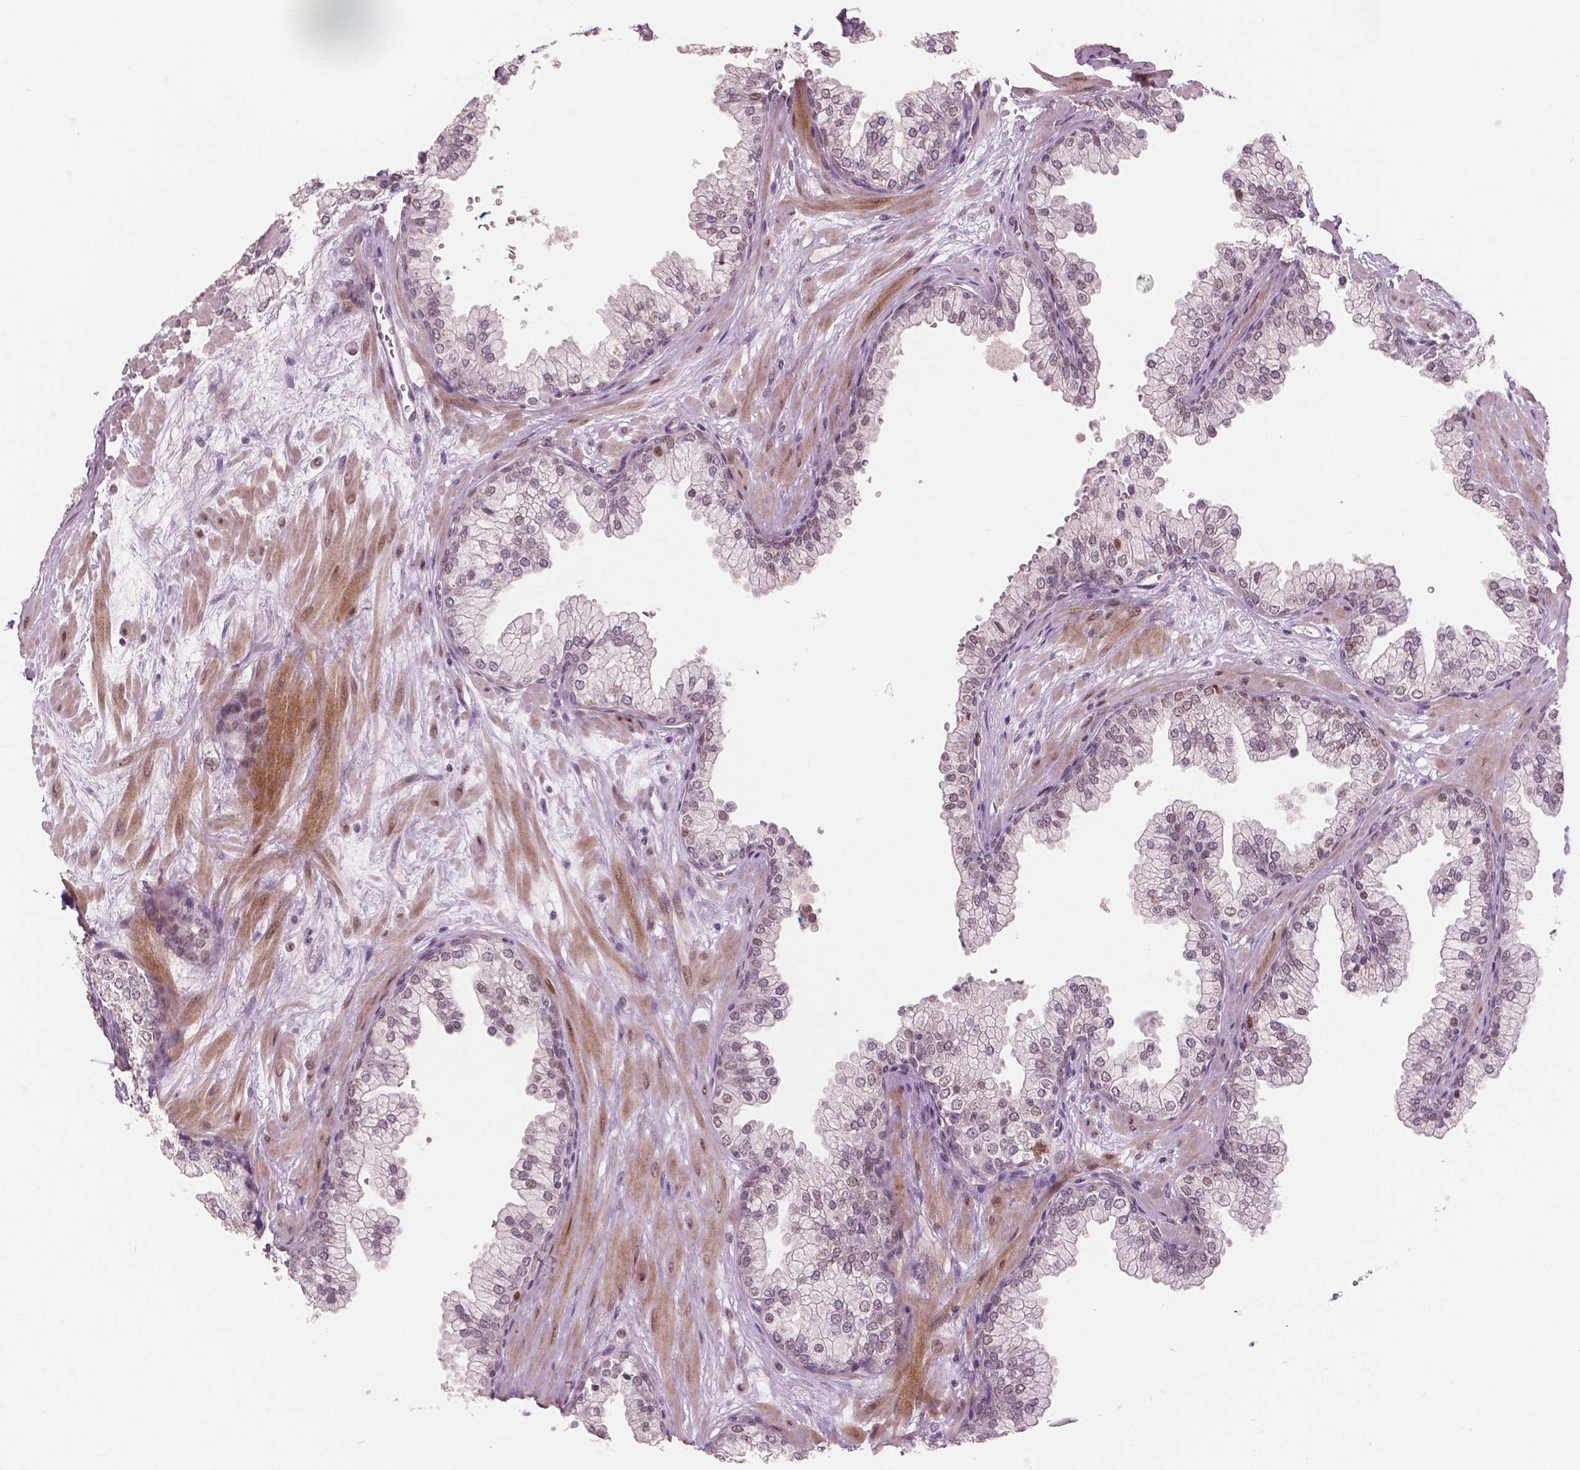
{"staining": {"intensity": "weak", "quantity": "25%-75%", "location": "nuclear"}, "tissue": "prostate", "cell_type": "Glandular cells", "image_type": "normal", "snomed": [{"axis": "morphology", "description": "Normal tissue, NOS"}, {"axis": "topography", "description": "Prostate"}, {"axis": "topography", "description": "Peripheral nerve tissue"}], "caption": "High-magnification brightfield microscopy of unremarkable prostate stained with DAB (brown) and counterstained with hematoxylin (blue). glandular cells exhibit weak nuclear positivity is appreciated in approximately25%-75% of cells.", "gene": "NSD2", "patient": {"sex": "male", "age": 61}}